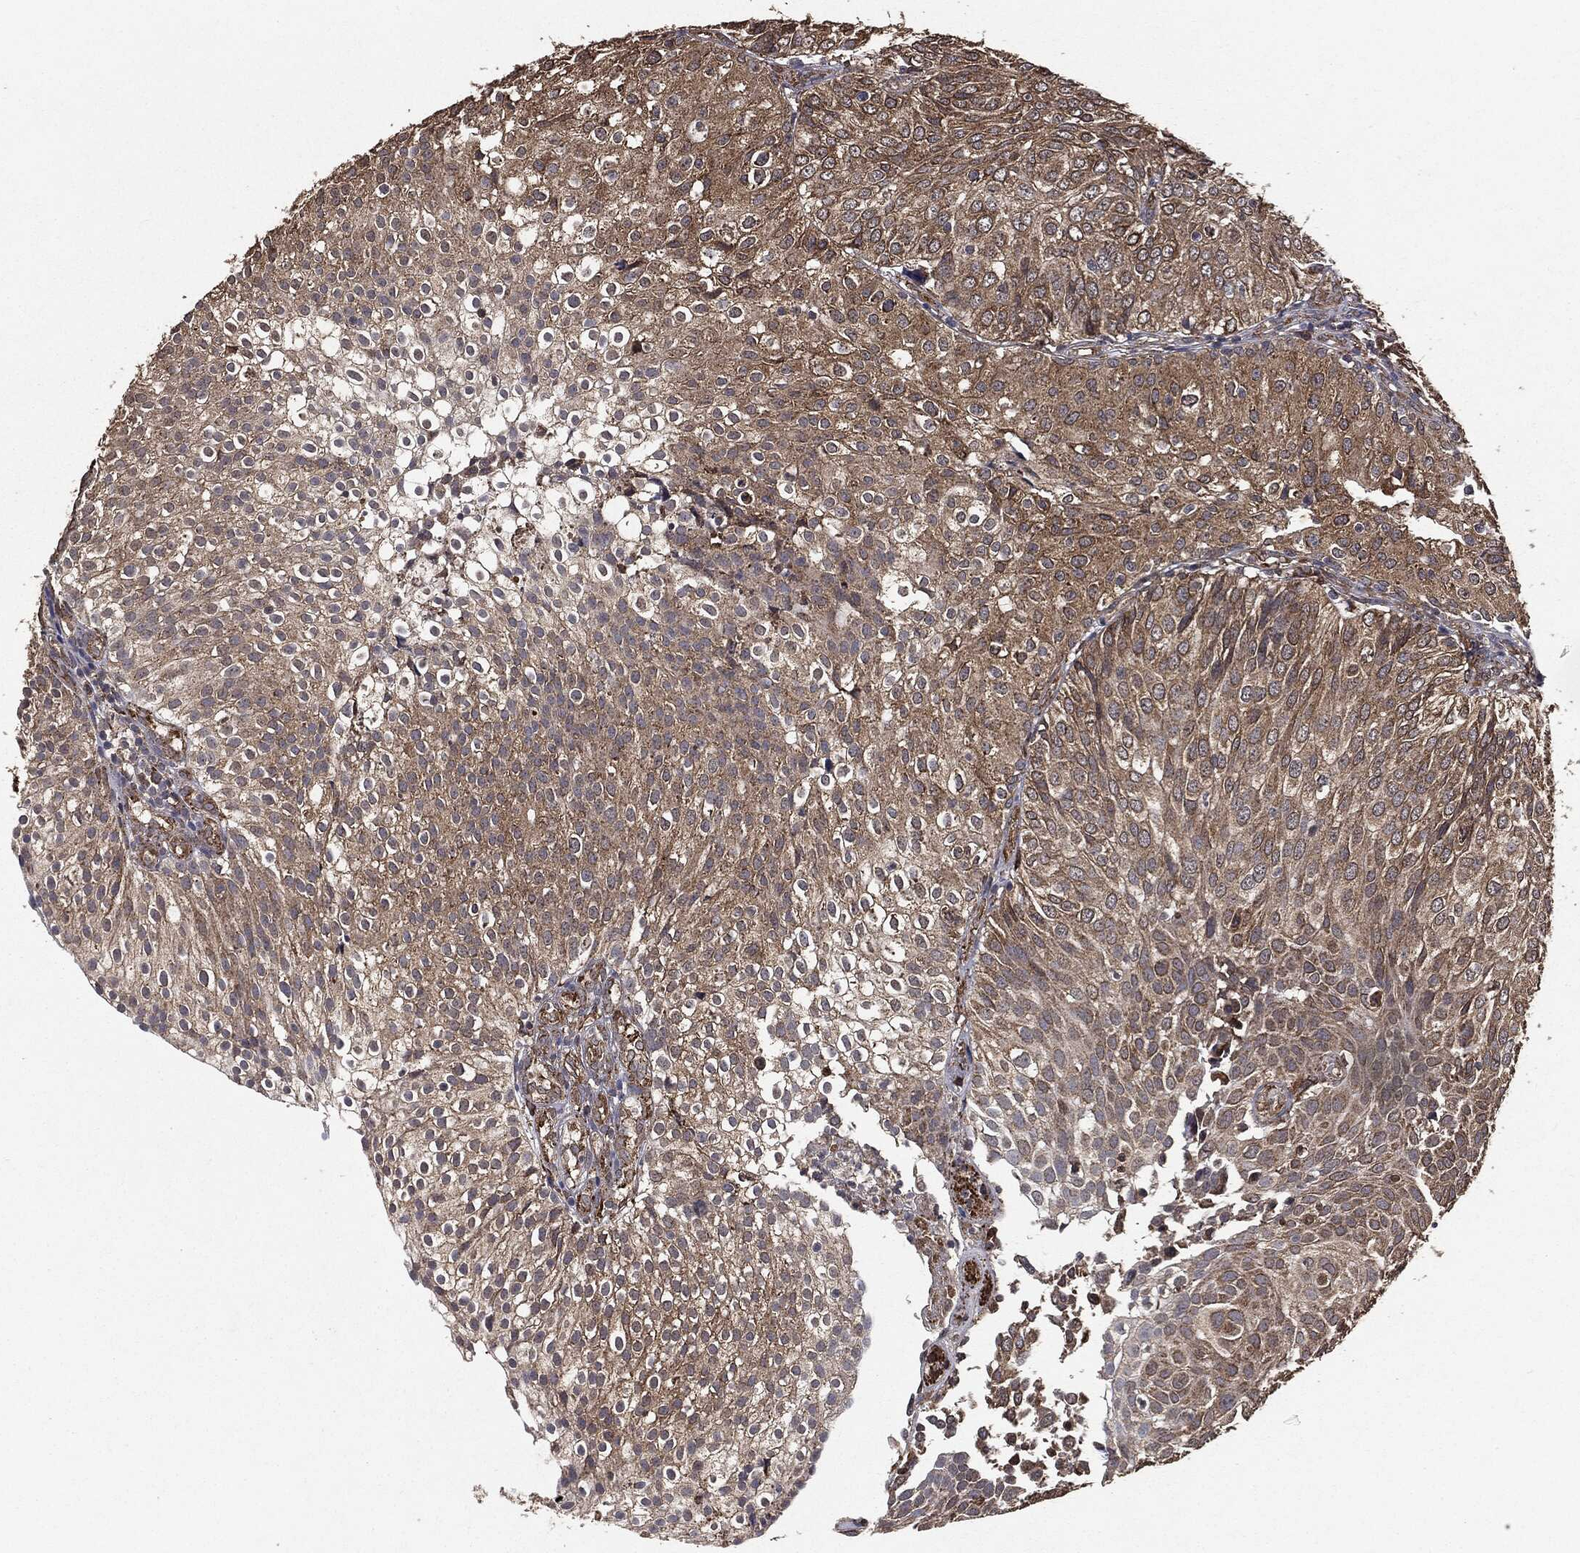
{"staining": {"intensity": "moderate", "quantity": "25%-75%", "location": "cytoplasmic/membranous"}, "tissue": "urothelial cancer", "cell_type": "Tumor cells", "image_type": "cancer", "snomed": [{"axis": "morphology", "description": "Urothelial carcinoma, High grade"}, {"axis": "topography", "description": "Urinary bladder"}], "caption": "A high-resolution image shows IHC staining of urothelial cancer, which shows moderate cytoplasmic/membranous positivity in approximately 25%-75% of tumor cells.", "gene": "MTOR", "patient": {"sex": "female", "age": 79}}